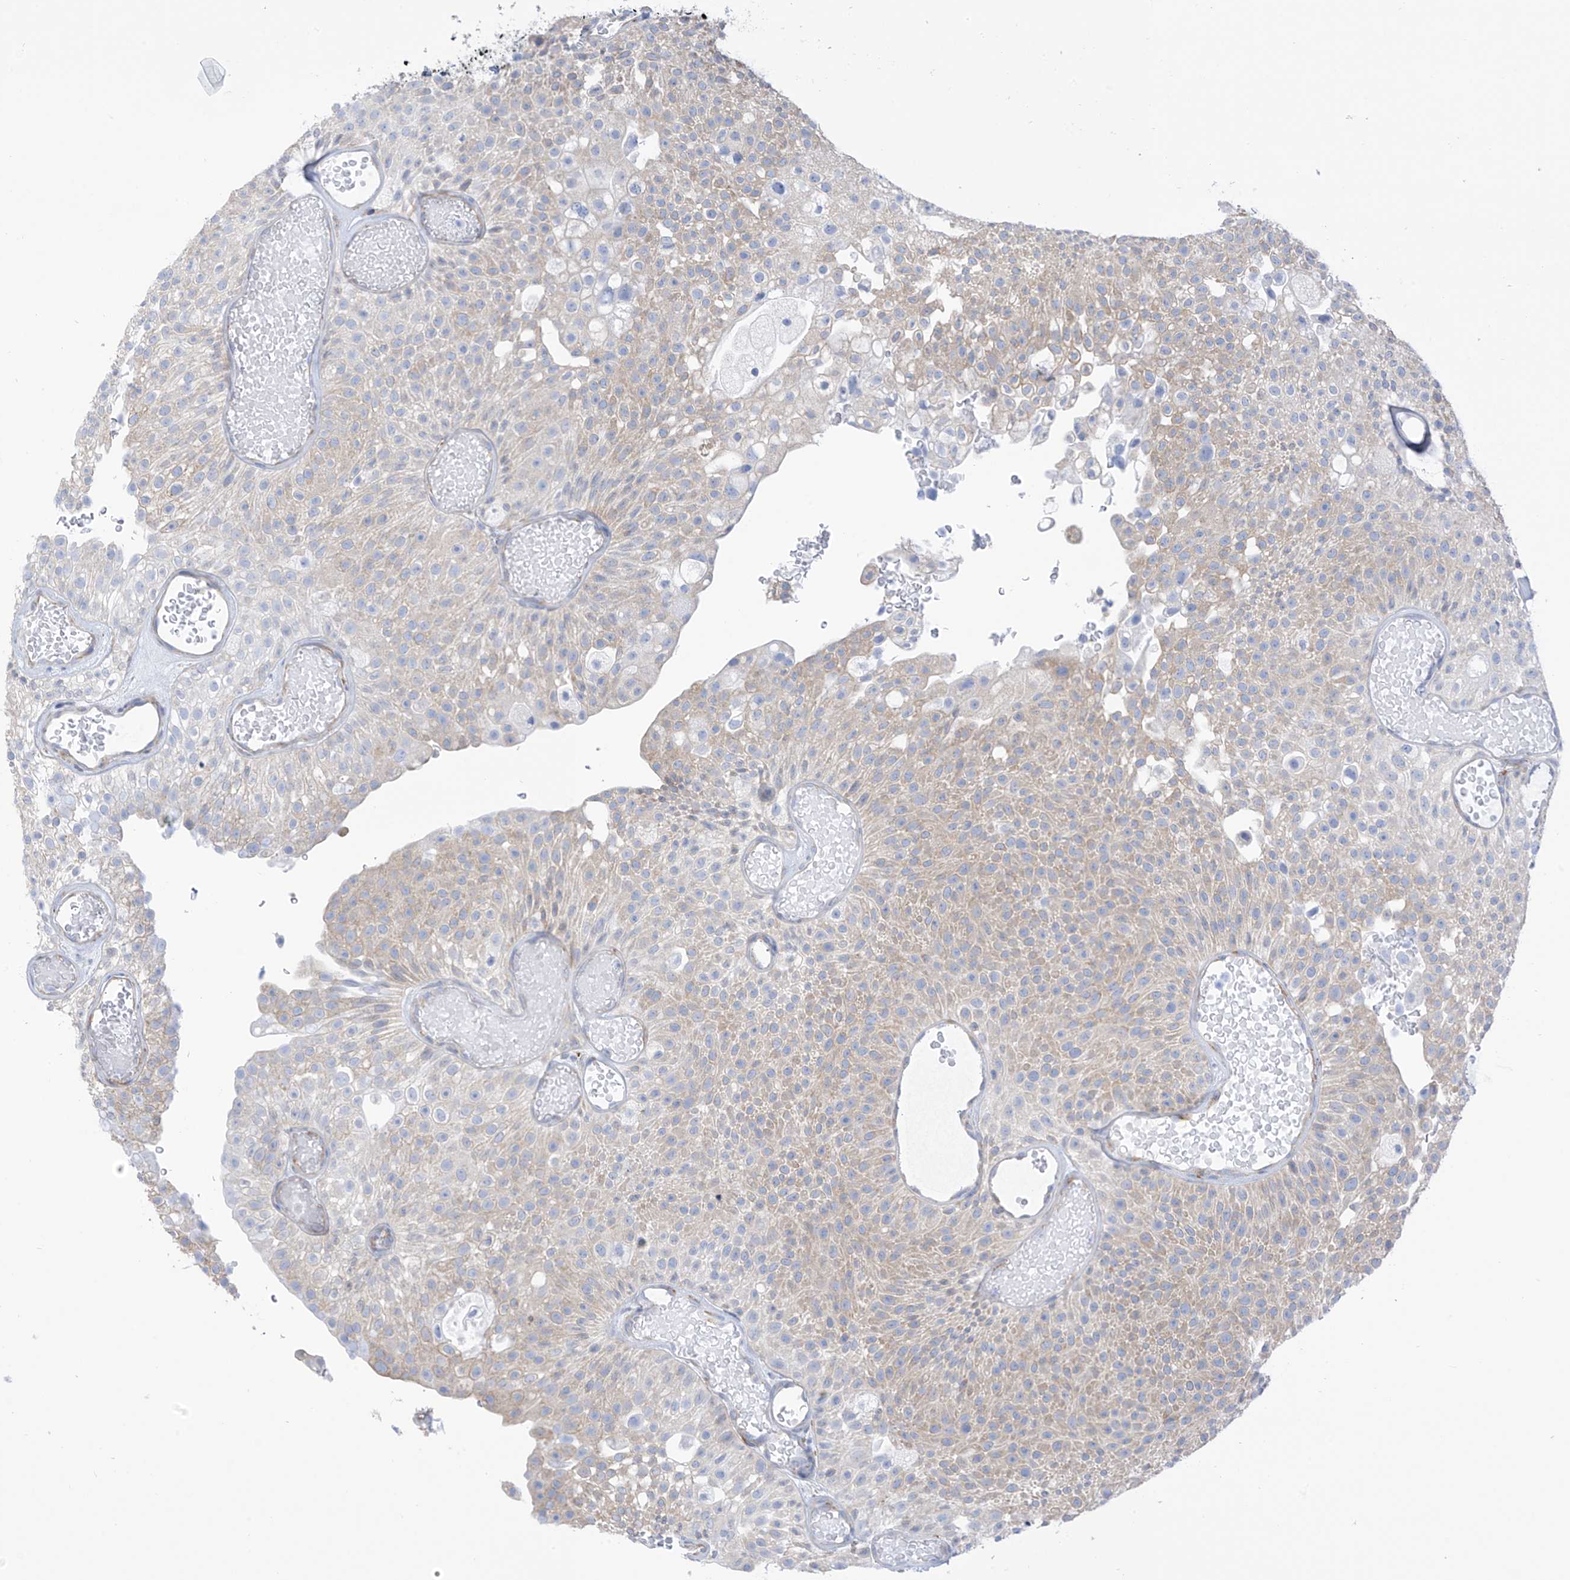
{"staining": {"intensity": "negative", "quantity": "none", "location": "none"}, "tissue": "urothelial cancer", "cell_type": "Tumor cells", "image_type": "cancer", "snomed": [{"axis": "morphology", "description": "Urothelial carcinoma, Low grade"}, {"axis": "topography", "description": "Urinary bladder"}], "caption": "Immunohistochemistry of human low-grade urothelial carcinoma exhibits no staining in tumor cells.", "gene": "RCN2", "patient": {"sex": "male", "age": 78}}